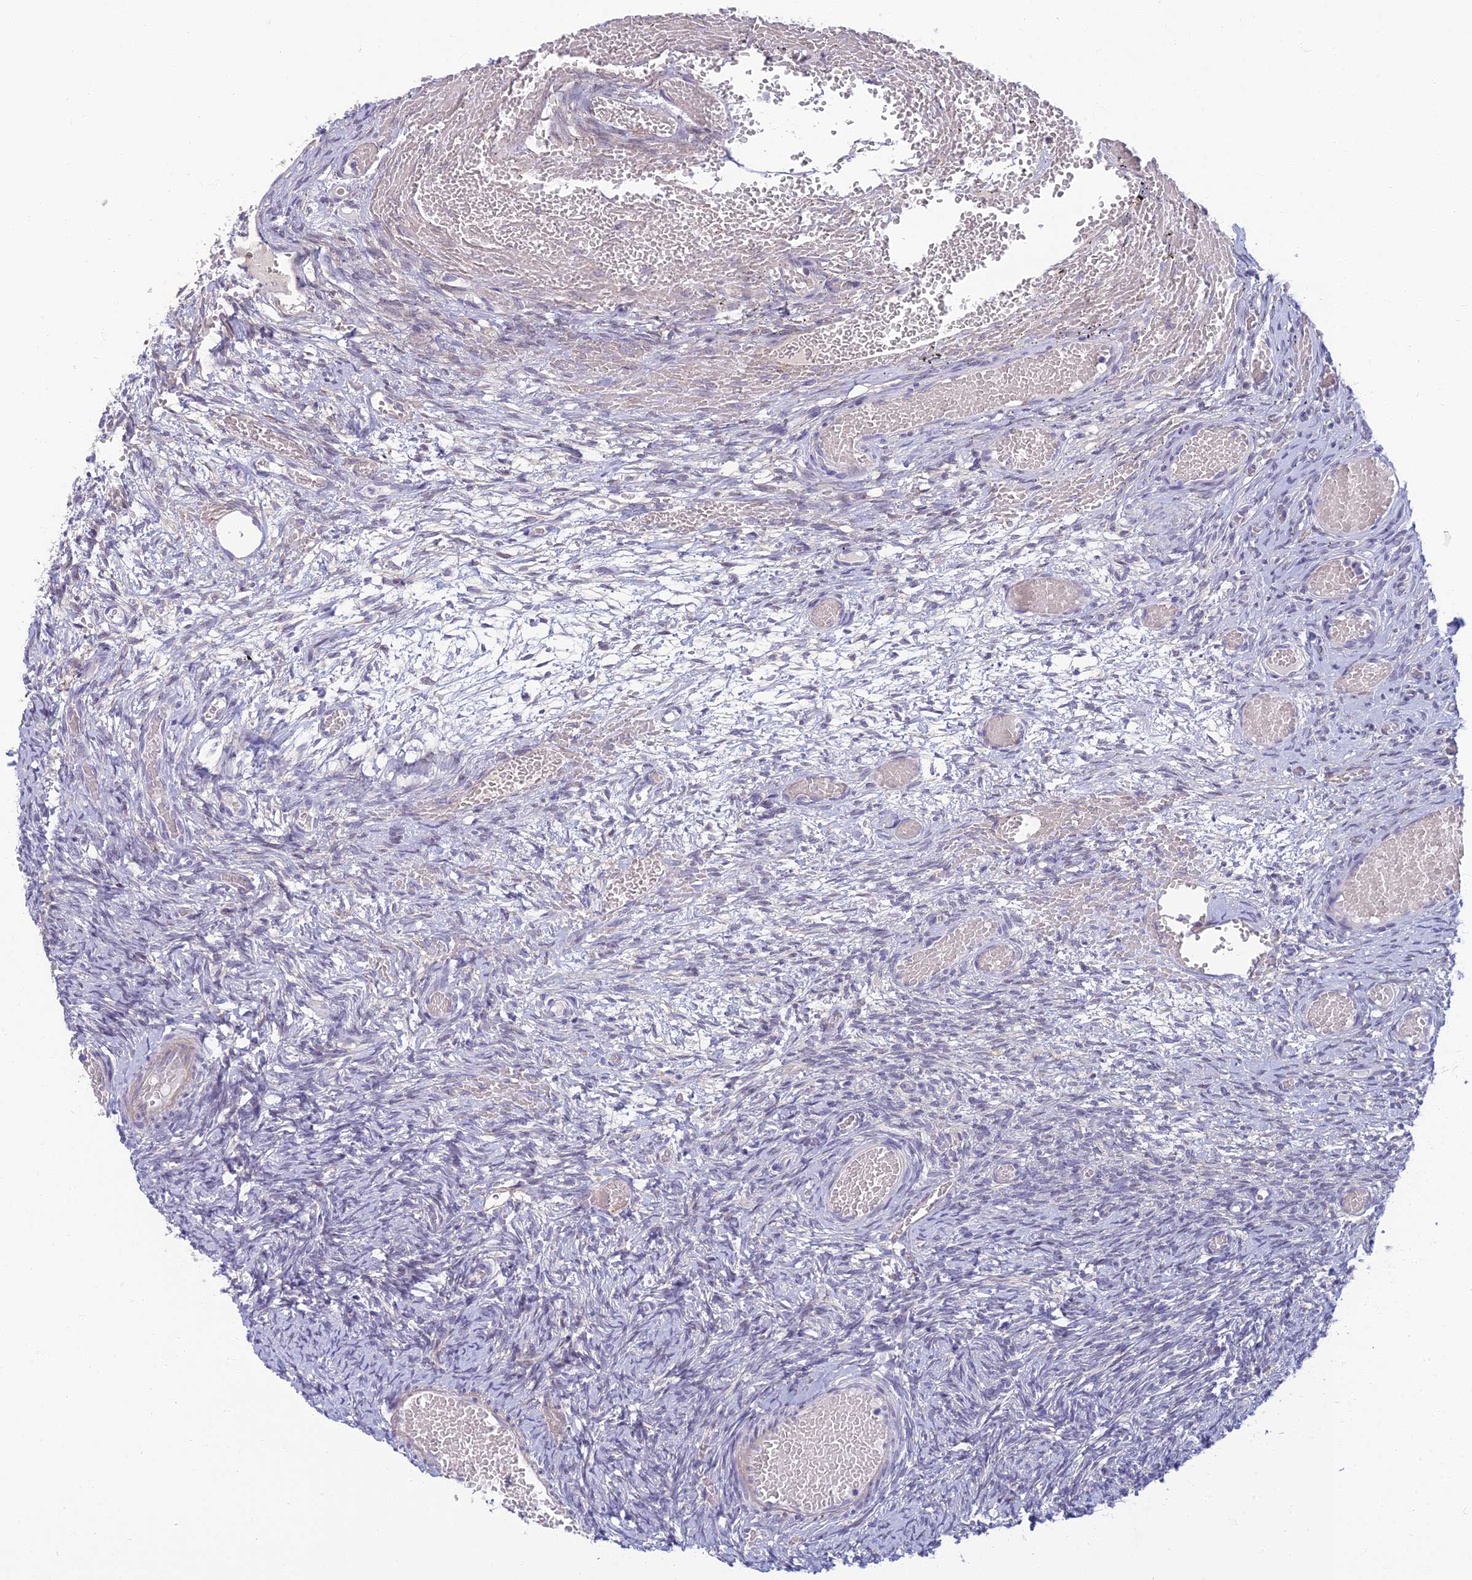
{"staining": {"intensity": "negative", "quantity": "none", "location": "none"}, "tissue": "ovary", "cell_type": "Follicle cells", "image_type": "normal", "snomed": [{"axis": "morphology", "description": "Adenocarcinoma, NOS"}, {"axis": "topography", "description": "Endometrium"}], "caption": "The histopathology image shows no staining of follicle cells in normal ovary. (Brightfield microscopy of DAB (3,3'-diaminobenzidine) immunohistochemistry (IHC) at high magnification).", "gene": "NEURL1", "patient": {"sex": "female", "age": 32}}